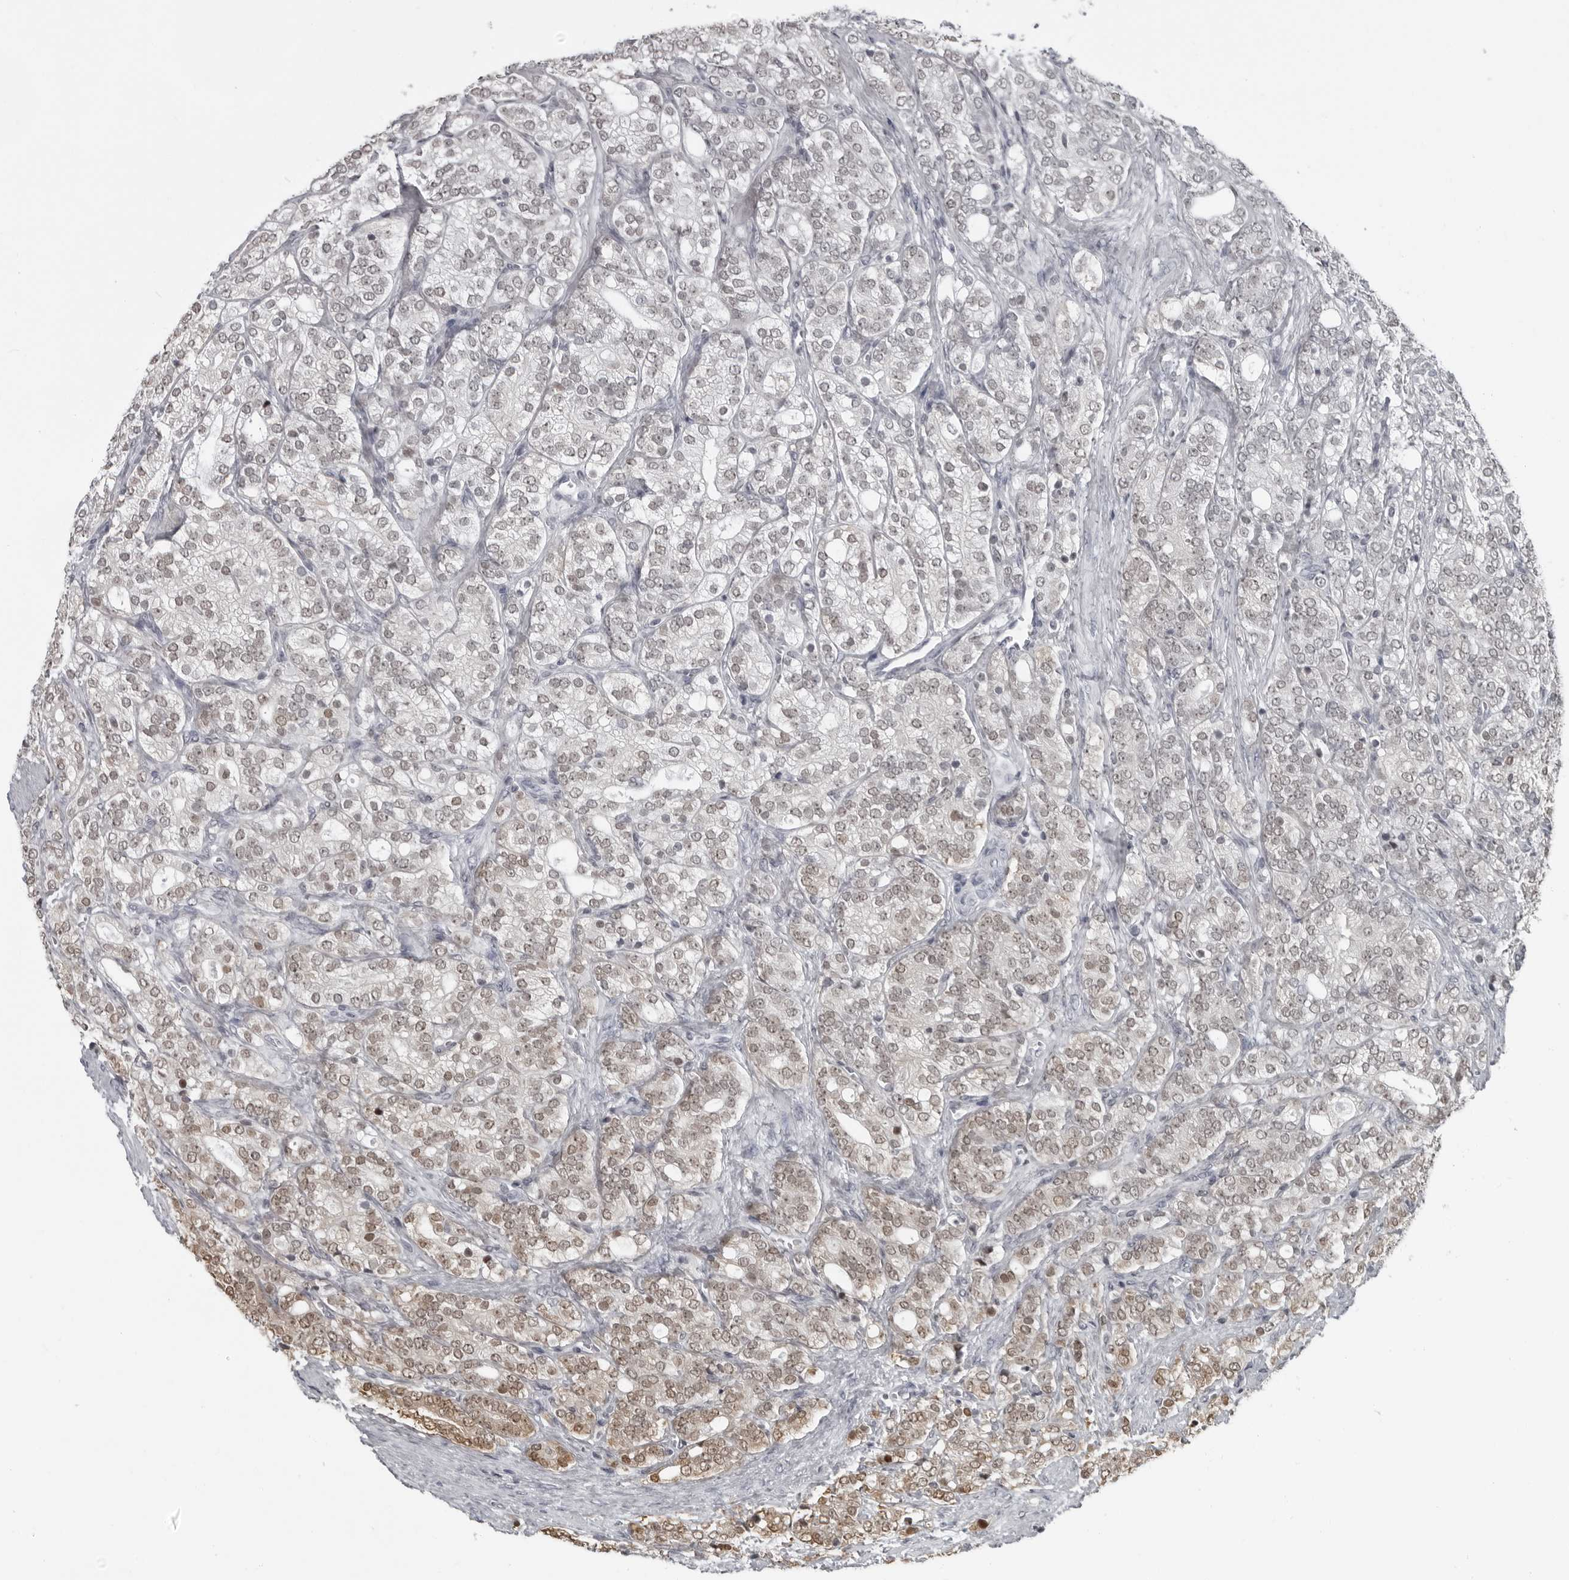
{"staining": {"intensity": "moderate", "quantity": "<25%", "location": "nuclear"}, "tissue": "prostate cancer", "cell_type": "Tumor cells", "image_type": "cancer", "snomed": [{"axis": "morphology", "description": "Adenocarcinoma, High grade"}, {"axis": "topography", "description": "Prostate"}], "caption": "A low amount of moderate nuclear expression is identified in about <25% of tumor cells in prostate high-grade adenocarcinoma tissue. The staining was performed using DAB (3,3'-diaminobenzidine) to visualize the protein expression in brown, while the nuclei were stained in blue with hematoxylin (Magnification: 20x).", "gene": "LZIC", "patient": {"sex": "male", "age": 57}}